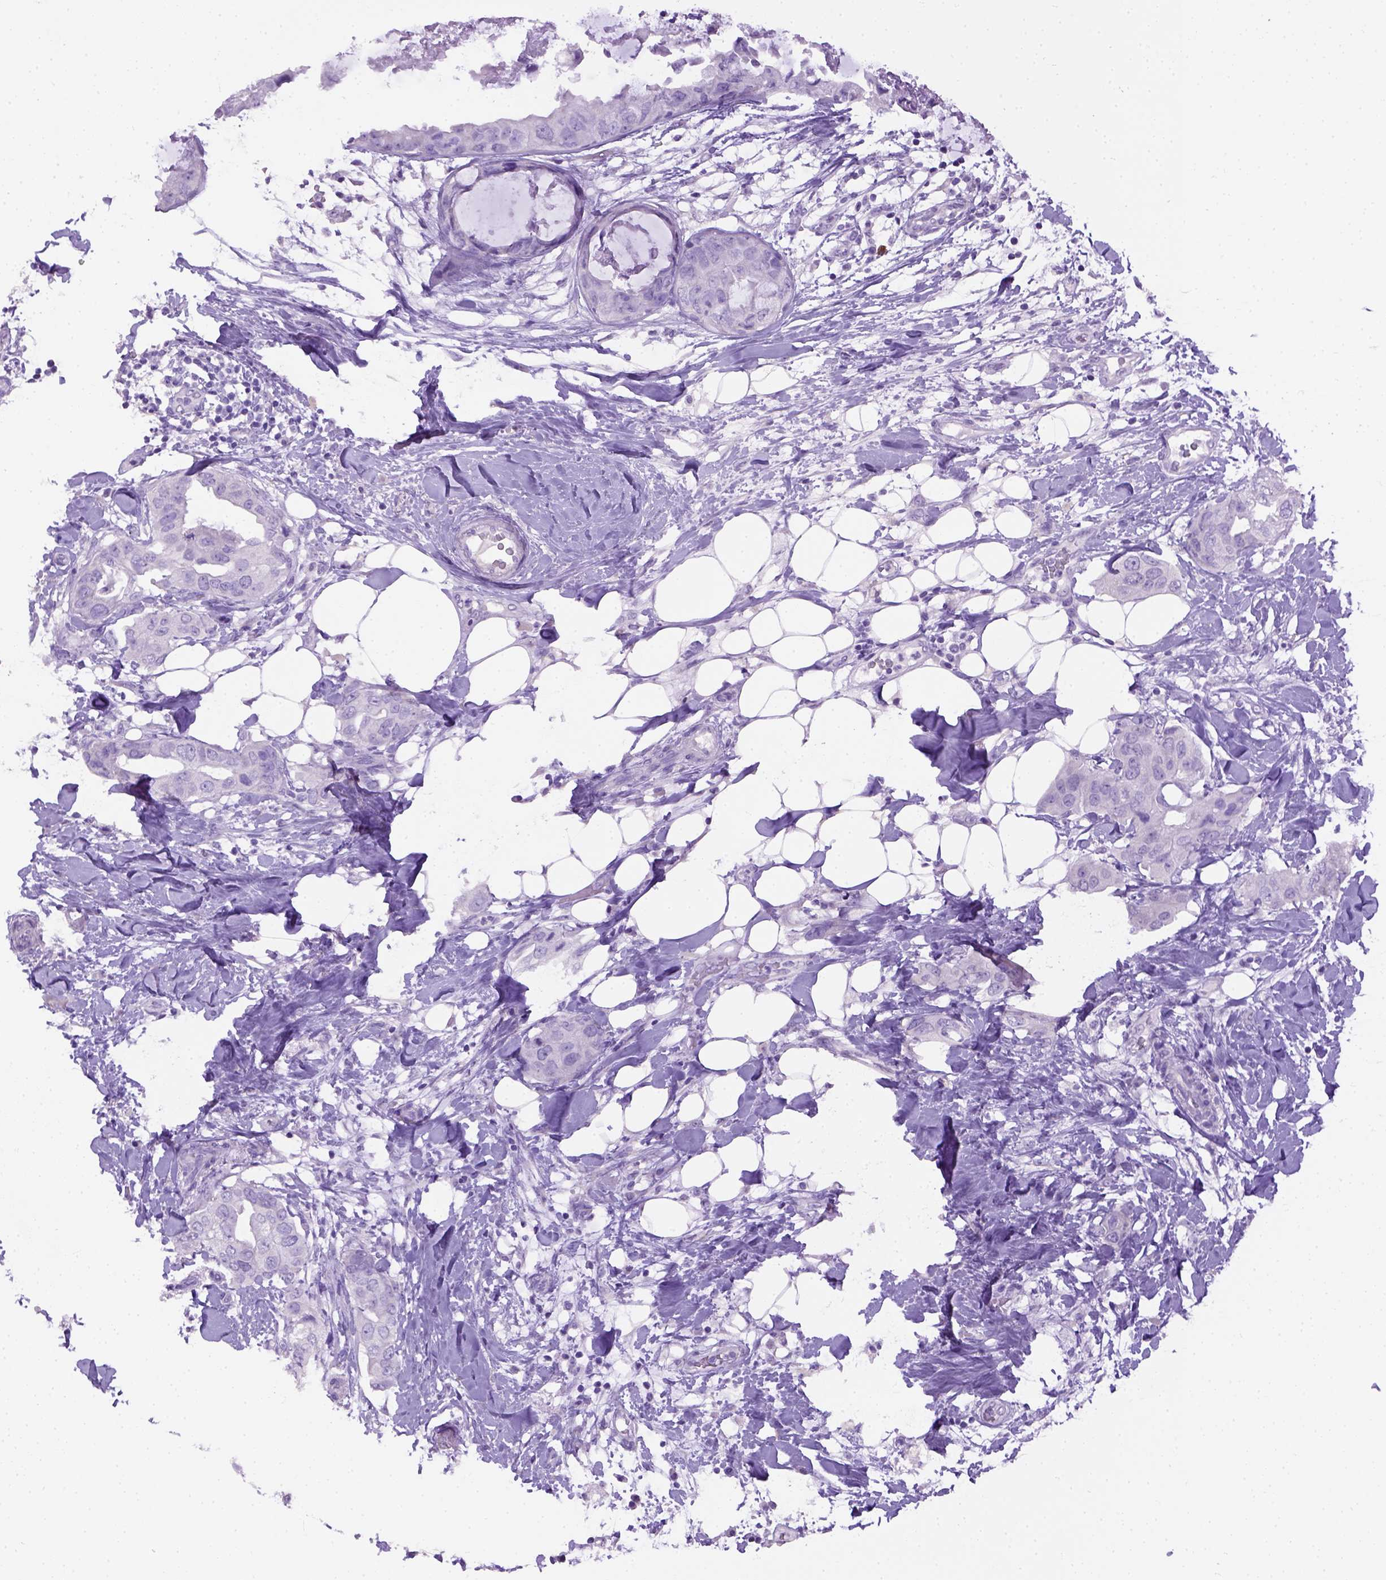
{"staining": {"intensity": "negative", "quantity": "none", "location": "none"}, "tissue": "breast cancer", "cell_type": "Tumor cells", "image_type": "cancer", "snomed": [{"axis": "morphology", "description": "Normal tissue, NOS"}, {"axis": "morphology", "description": "Duct carcinoma"}, {"axis": "topography", "description": "Breast"}], "caption": "High magnification brightfield microscopy of breast infiltrating ductal carcinoma stained with DAB (brown) and counterstained with hematoxylin (blue): tumor cells show no significant expression.", "gene": "CYP24A1", "patient": {"sex": "female", "age": 40}}